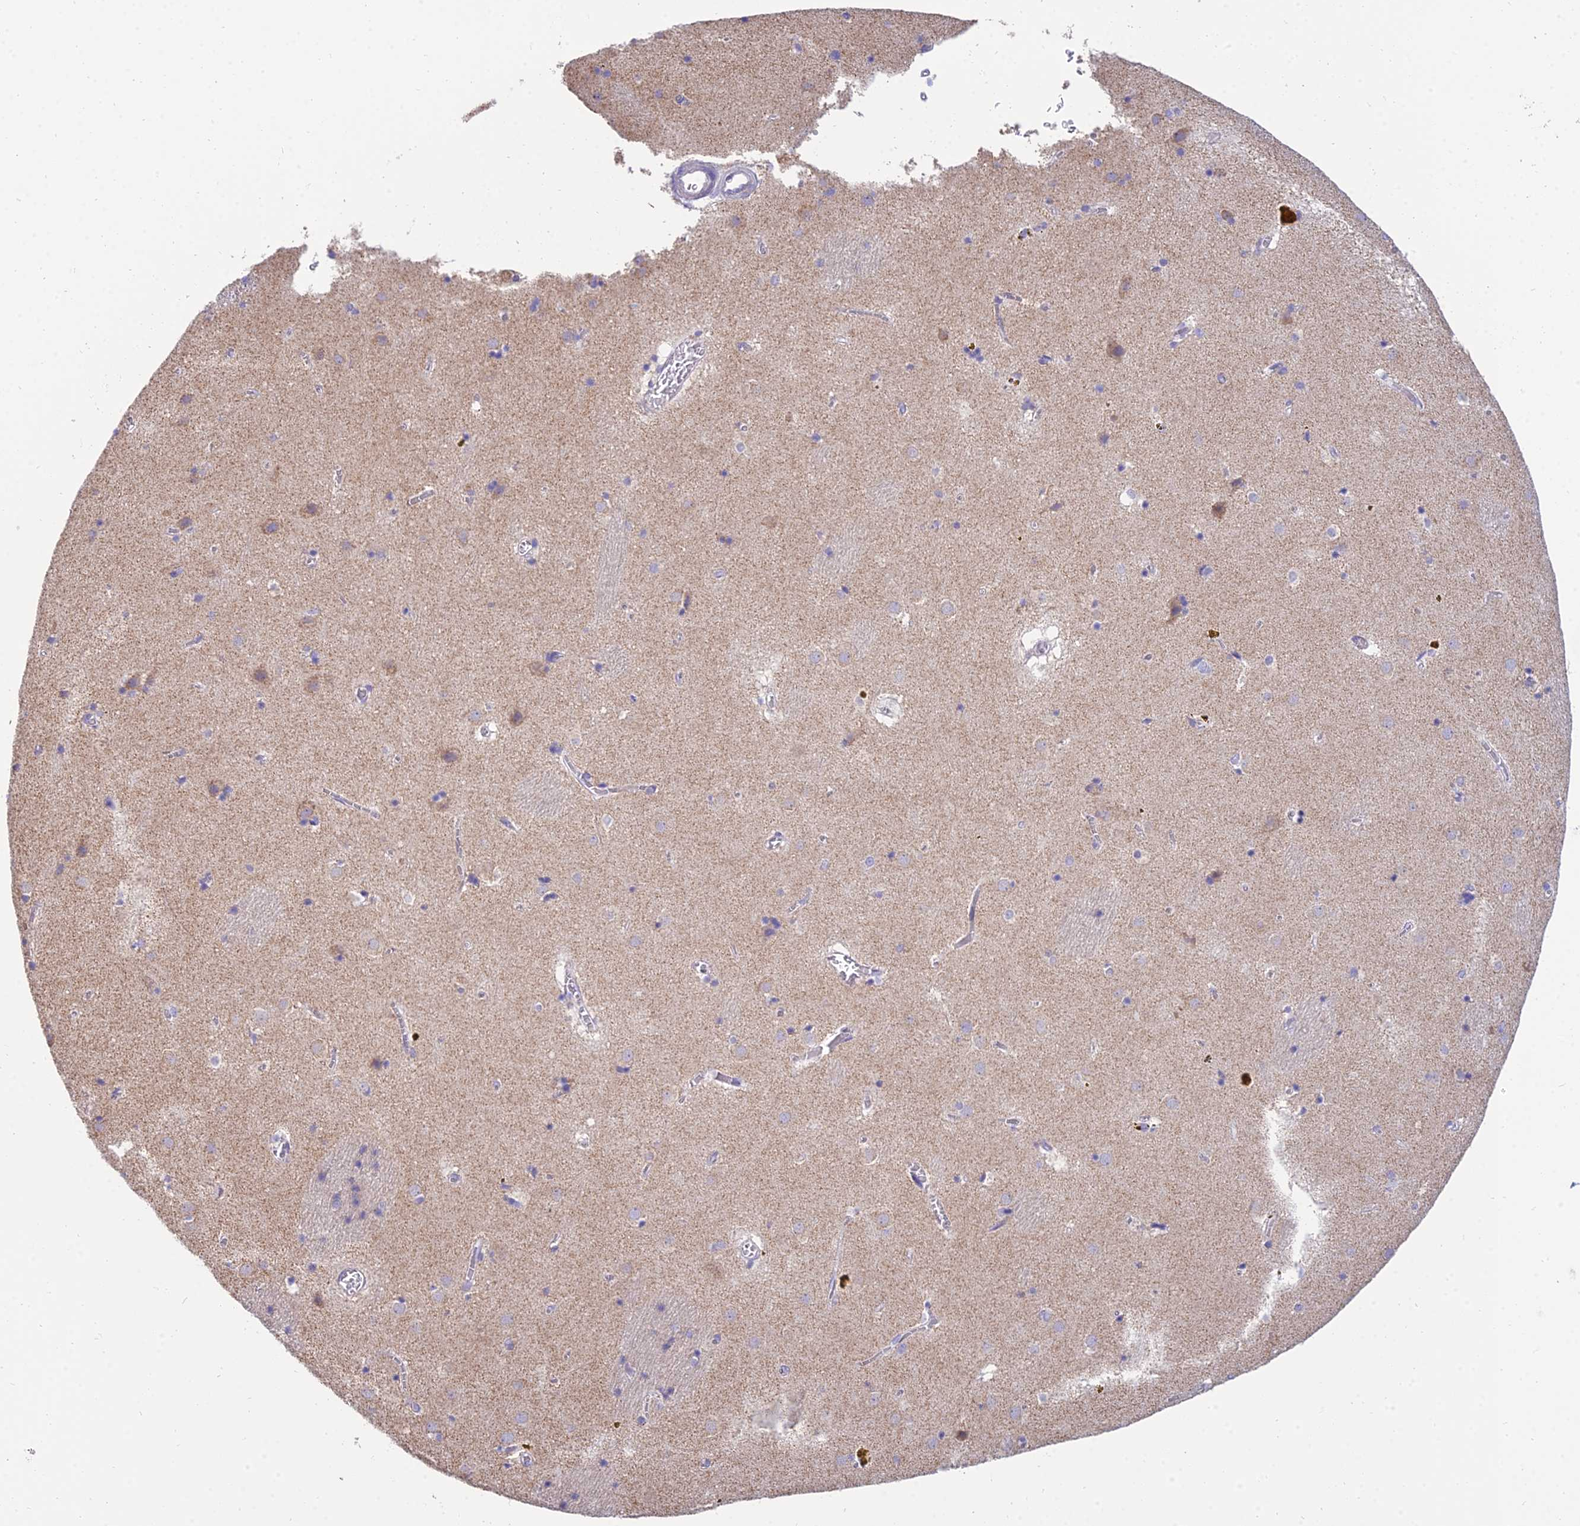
{"staining": {"intensity": "negative", "quantity": "none", "location": "none"}, "tissue": "caudate", "cell_type": "Glial cells", "image_type": "normal", "snomed": [{"axis": "morphology", "description": "Normal tissue, NOS"}, {"axis": "topography", "description": "Lateral ventricle wall"}], "caption": "This is an immunohistochemistry histopathology image of normal caudate. There is no expression in glial cells.", "gene": "CFAP206", "patient": {"sex": "male", "age": 70}}